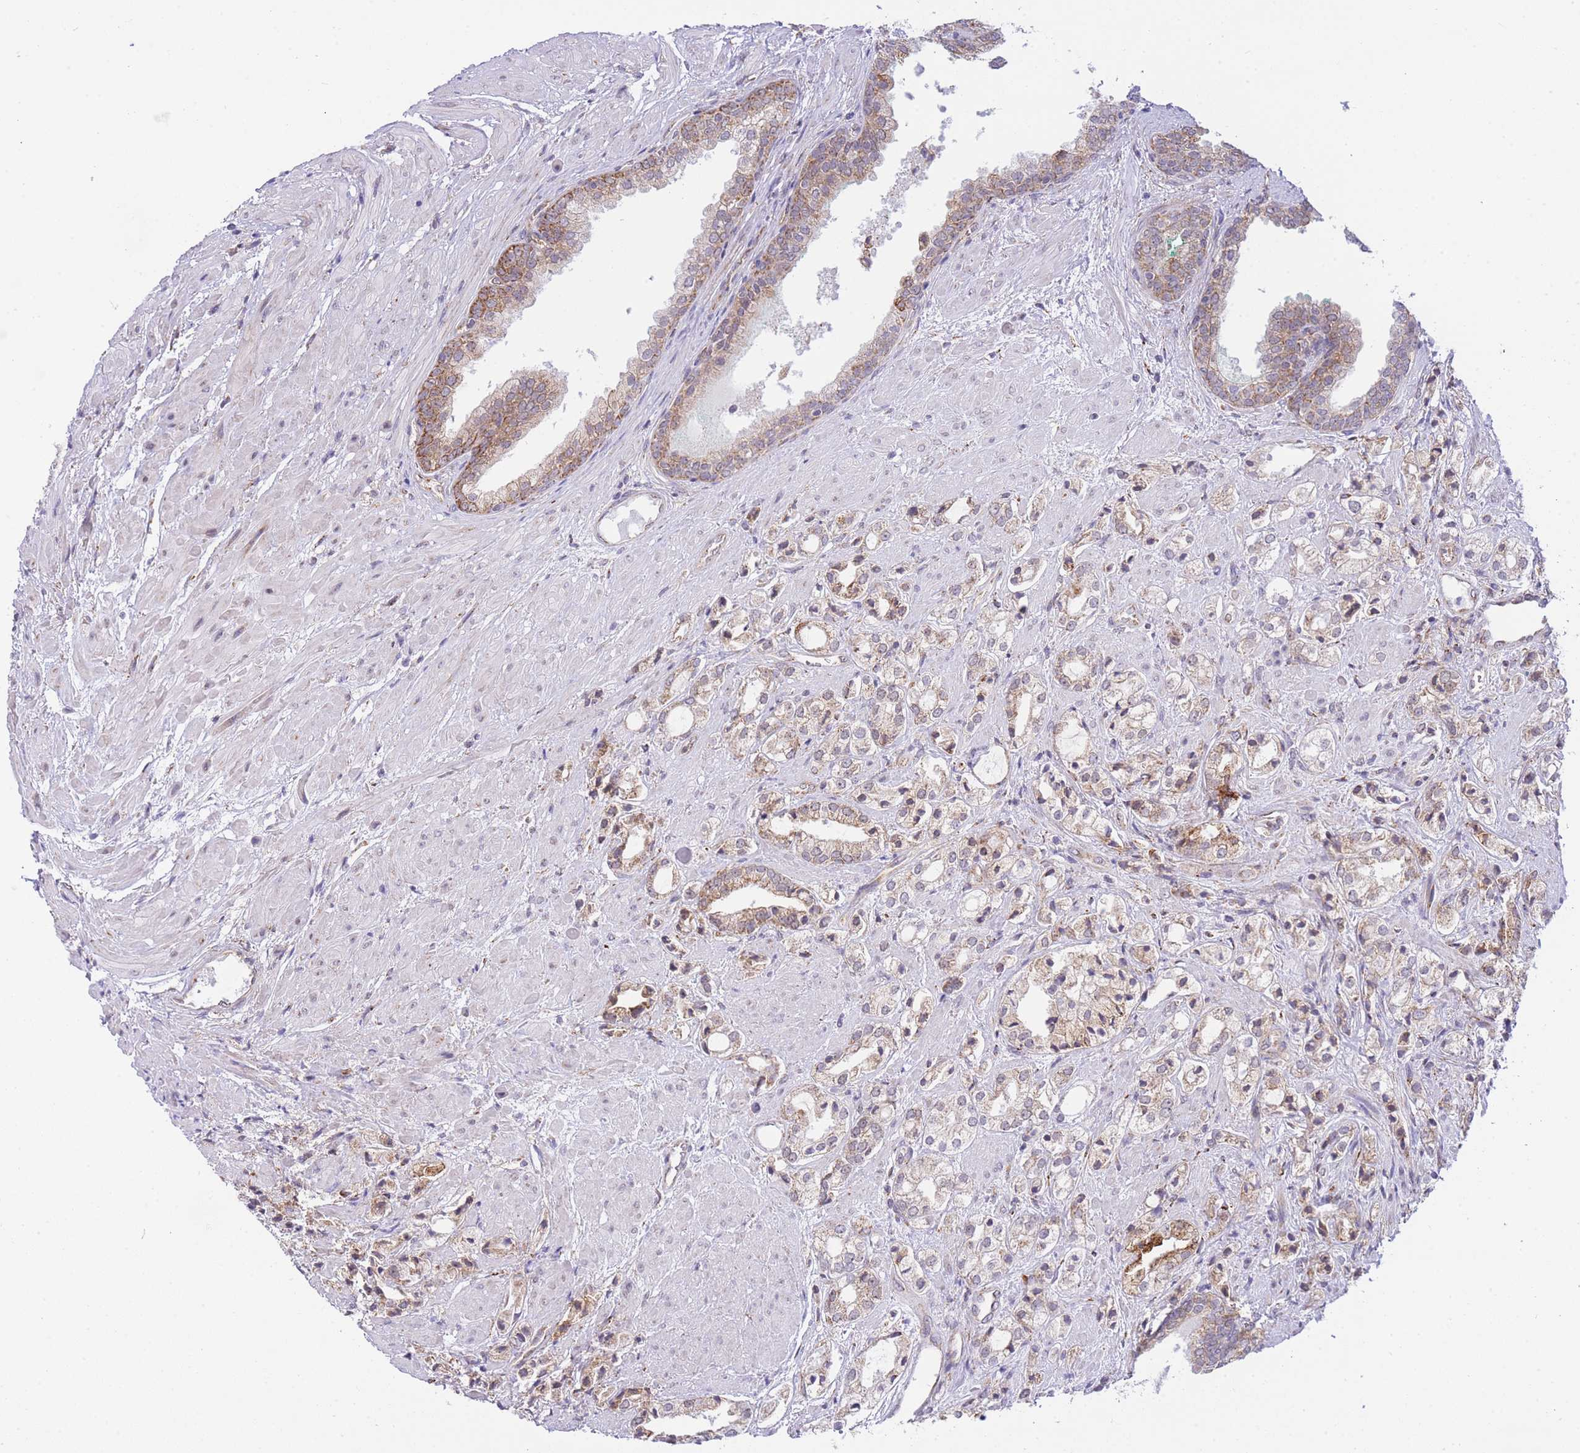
{"staining": {"intensity": "moderate", "quantity": "<25%", "location": "cytoplasmic/membranous"}, "tissue": "prostate cancer", "cell_type": "Tumor cells", "image_type": "cancer", "snomed": [{"axis": "morphology", "description": "Adenocarcinoma, High grade"}, {"axis": "topography", "description": "Prostate"}], "caption": "Brown immunohistochemical staining in human prostate cancer (high-grade adenocarcinoma) demonstrates moderate cytoplasmic/membranous expression in about <25% of tumor cells.", "gene": "EXOSC8", "patient": {"sex": "male", "age": 50}}